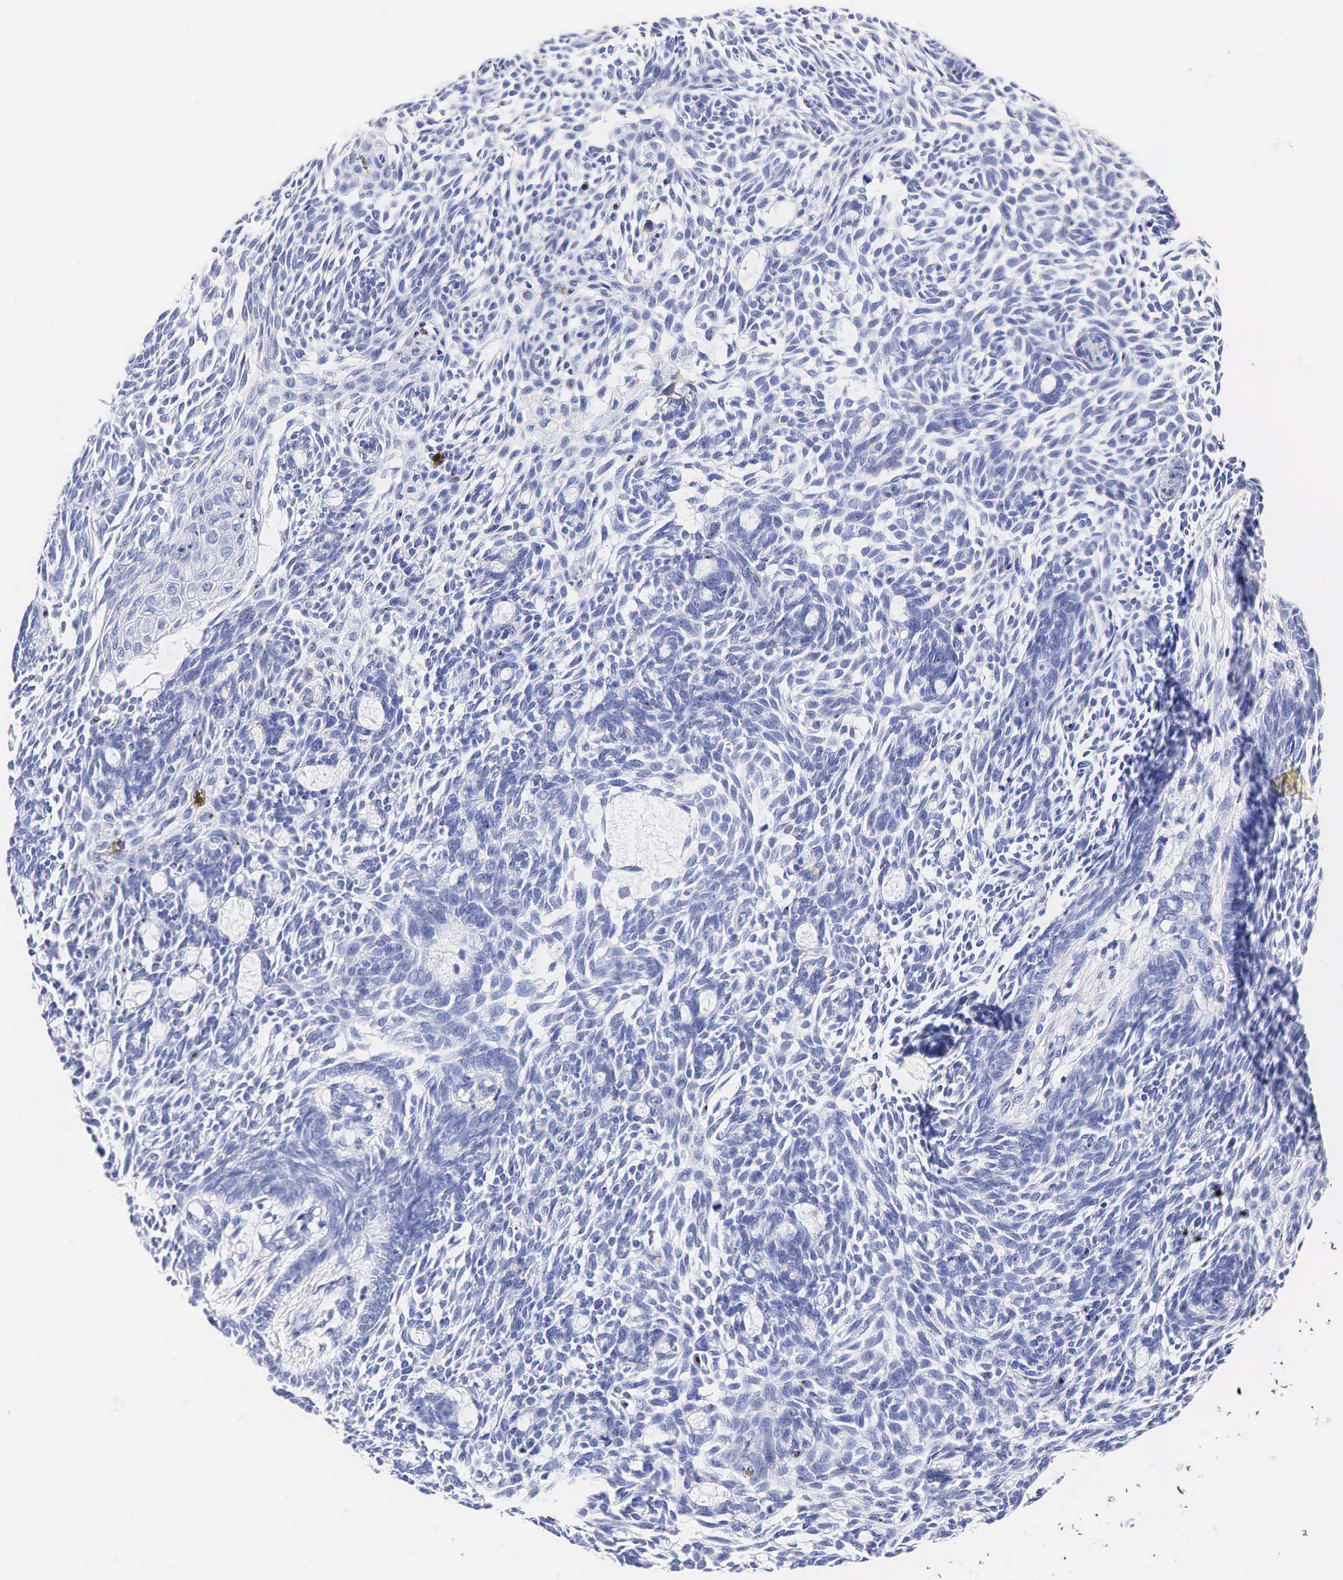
{"staining": {"intensity": "negative", "quantity": "none", "location": "none"}, "tissue": "skin cancer", "cell_type": "Tumor cells", "image_type": "cancer", "snomed": [{"axis": "morphology", "description": "Basal cell carcinoma"}, {"axis": "topography", "description": "Skin"}], "caption": "Tumor cells are negative for protein expression in human basal cell carcinoma (skin).", "gene": "KLK3", "patient": {"sex": "male", "age": 58}}